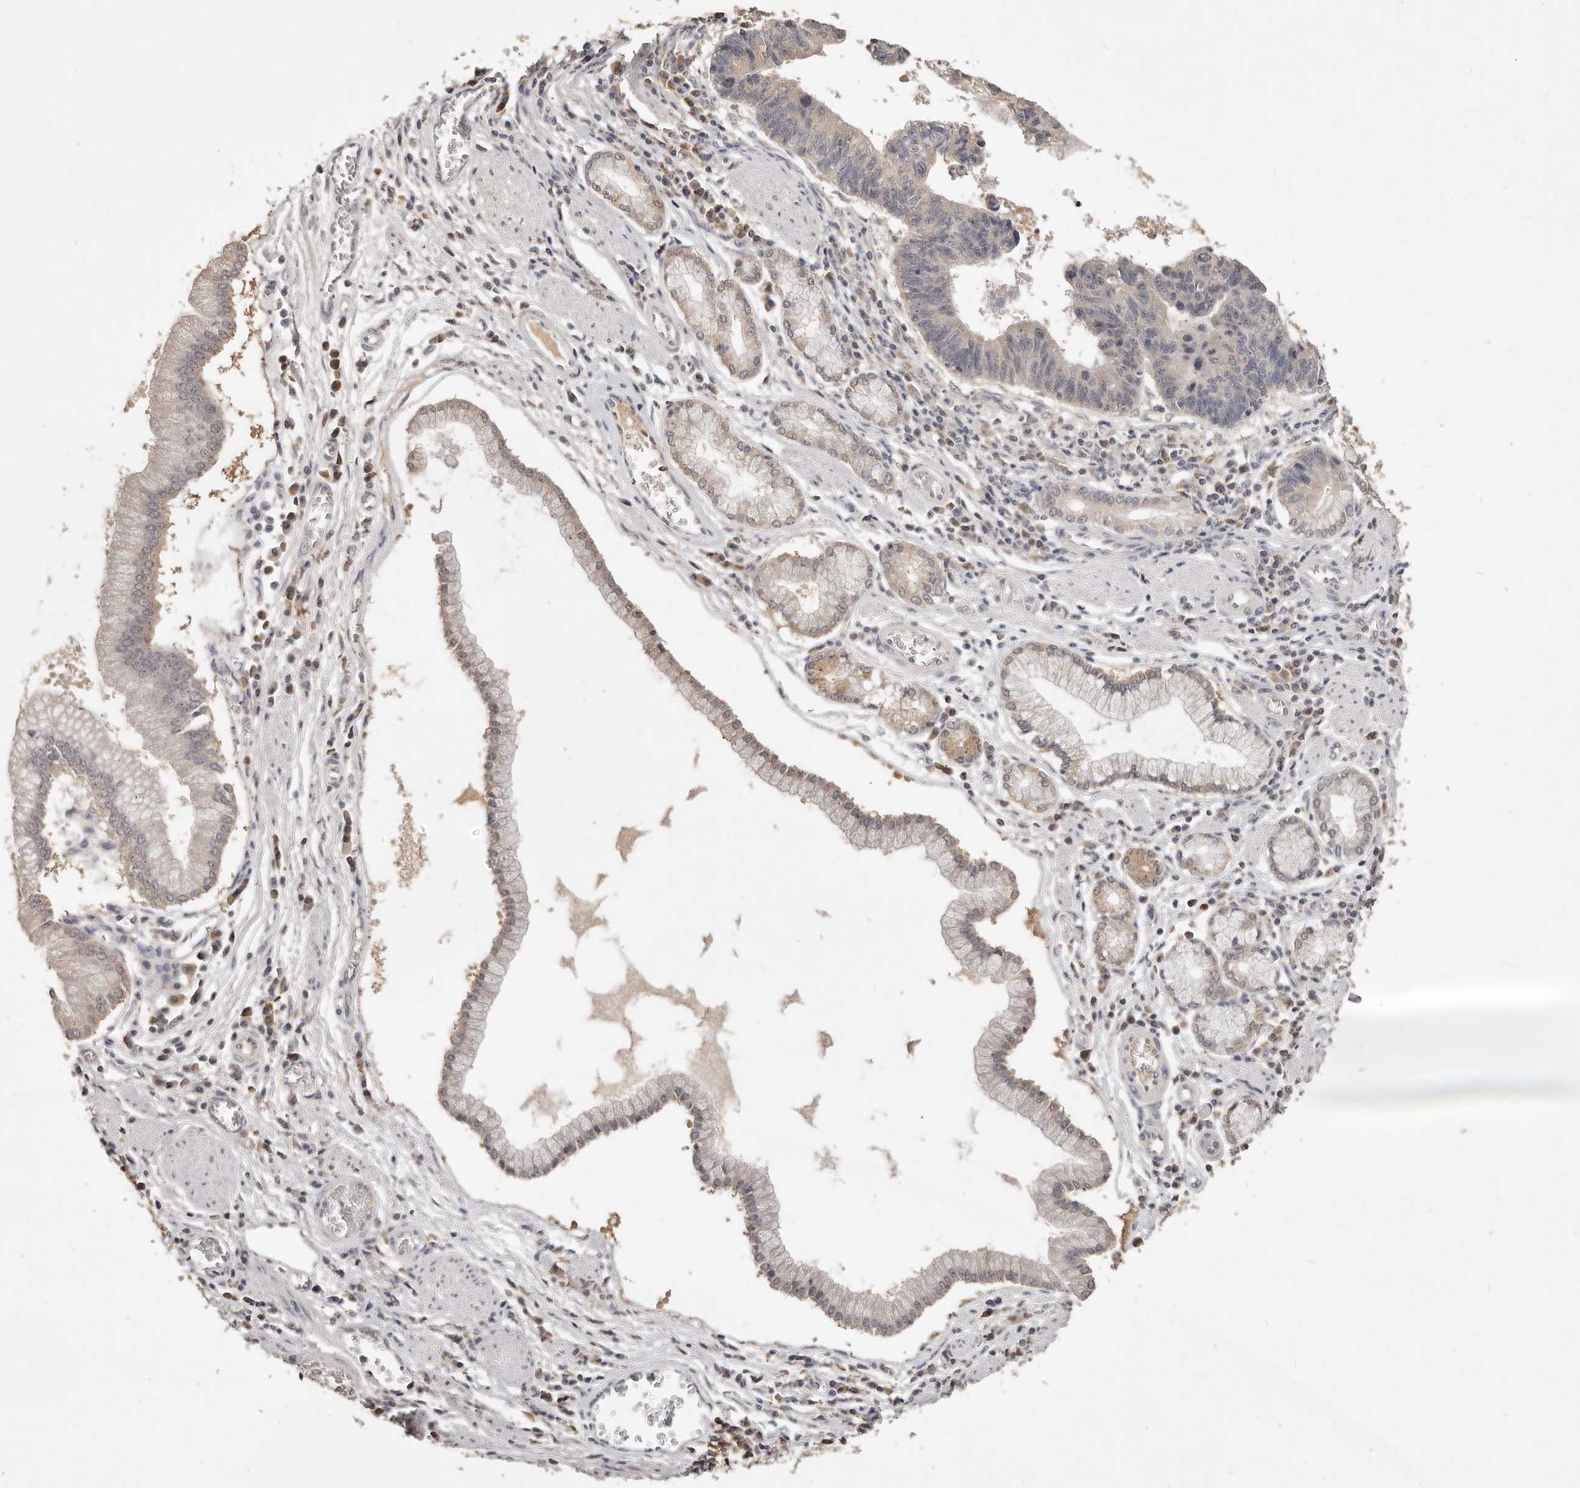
{"staining": {"intensity": "negative", "quantity": "none", "location": "none"}, "tissue": "stomach cancer", "cell_type": "Tumor cells", "image_type": "cancer", "snomed": [{"axis": "morphology", "description": "Adenocarcinoma, NOS"}, {"axis": "topography", "description": "Stomach"}], "caption": "DAB immunohistochemical staining of human adenocarcinoma (stomach) demonstrates no significant expression in tumor cells.", "gene": "TSPAN13", "patient": {"sex": "male", "age": 59}}